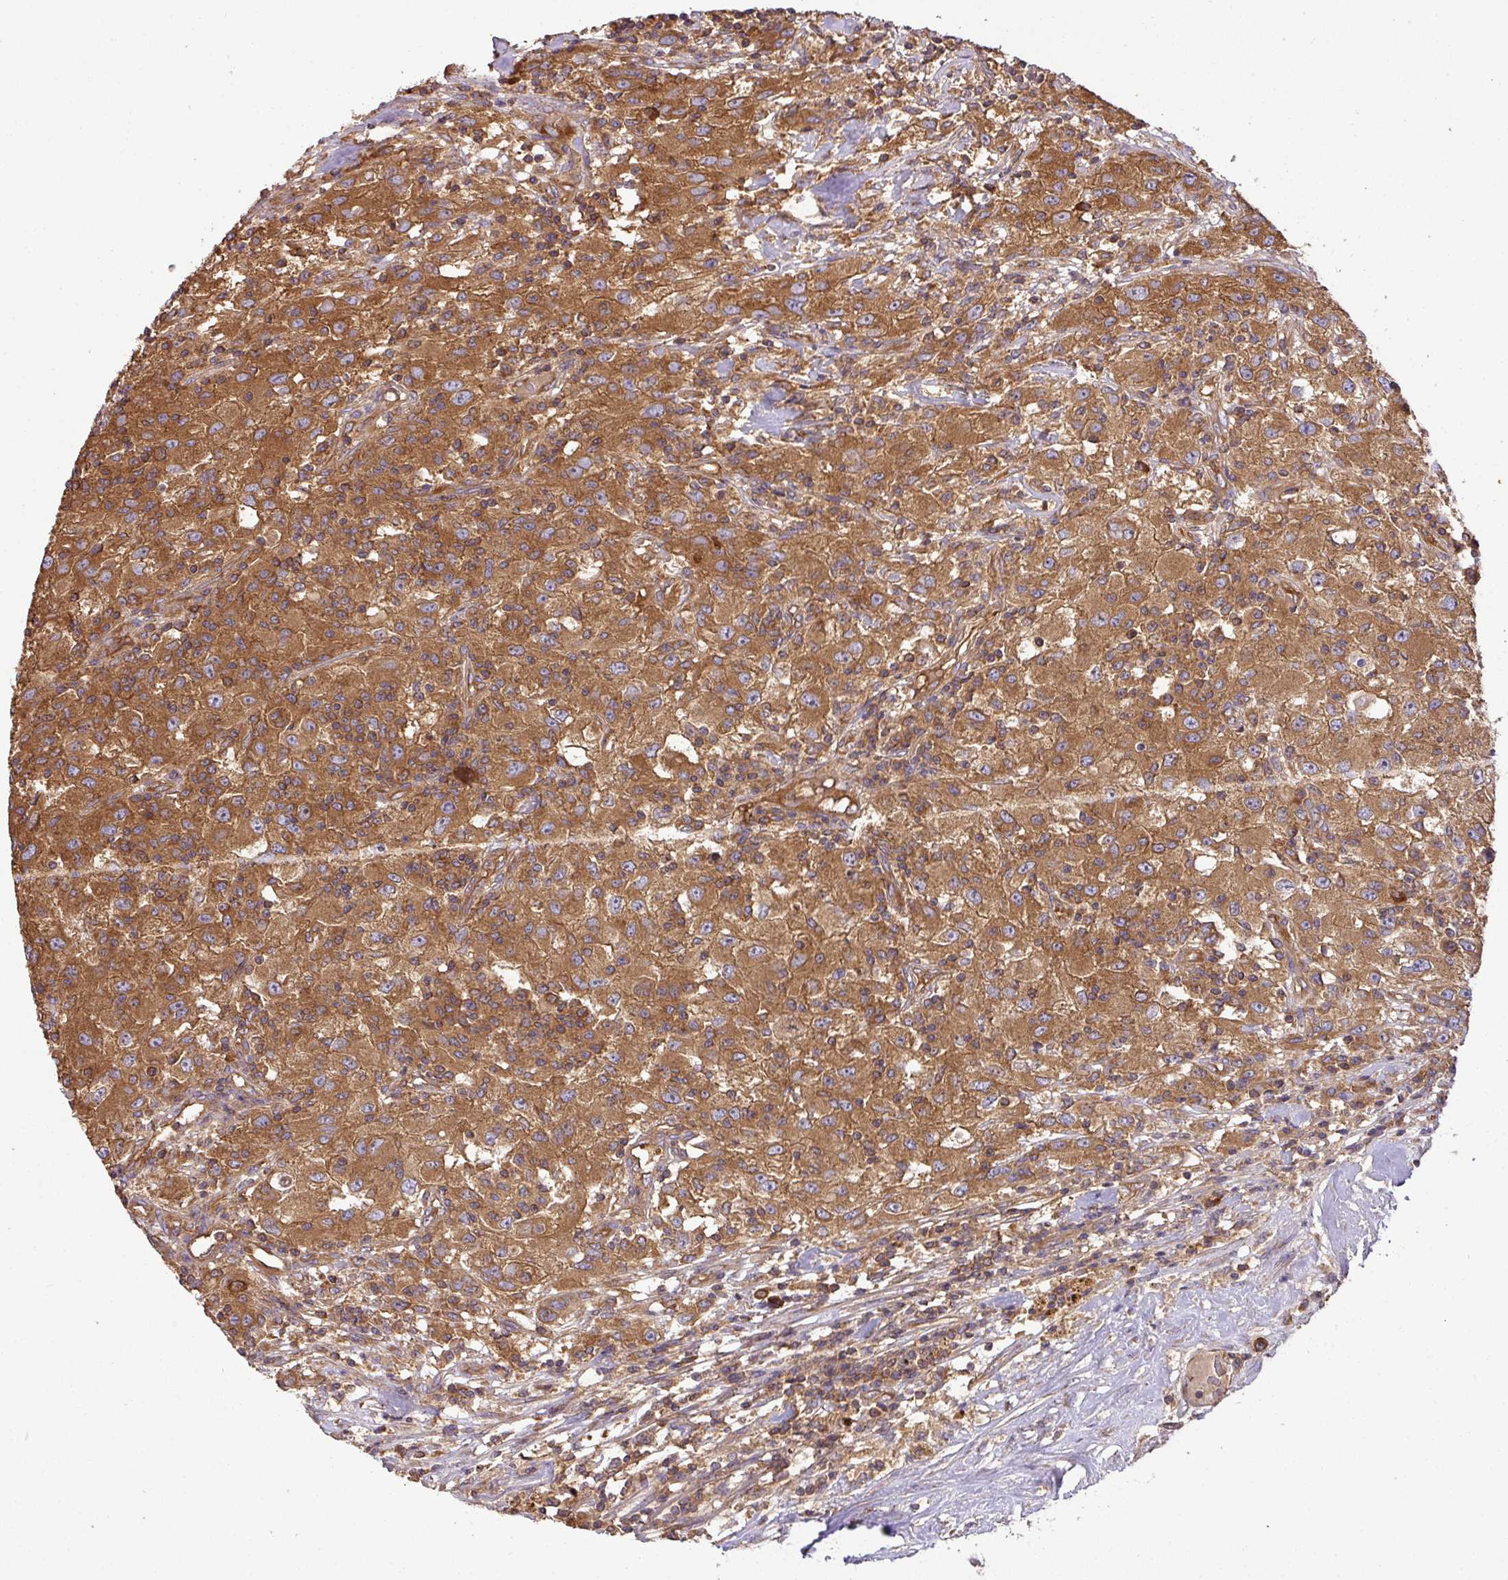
{"staining": {"intensity": "moderate", "quantity": ">75%", "location": "cytoplasmic/membranous"}, "tissue": "renal cancer", "cell_type": "Tumor cells", "image_type": "cancer", "snomed": [{"axis": "morphology", "description": "Adenocarcinoma, NOS"}, {"axis": "topography", "description": "Kidney"}], "caption": "This is an image of immunohistochemistry staining of renal cancer, which shows moderate staining in the cytoplasmic/membranous of tumor cells.", "gene": "GSPT1", "patient": {"sex": "female", "age": 67}}